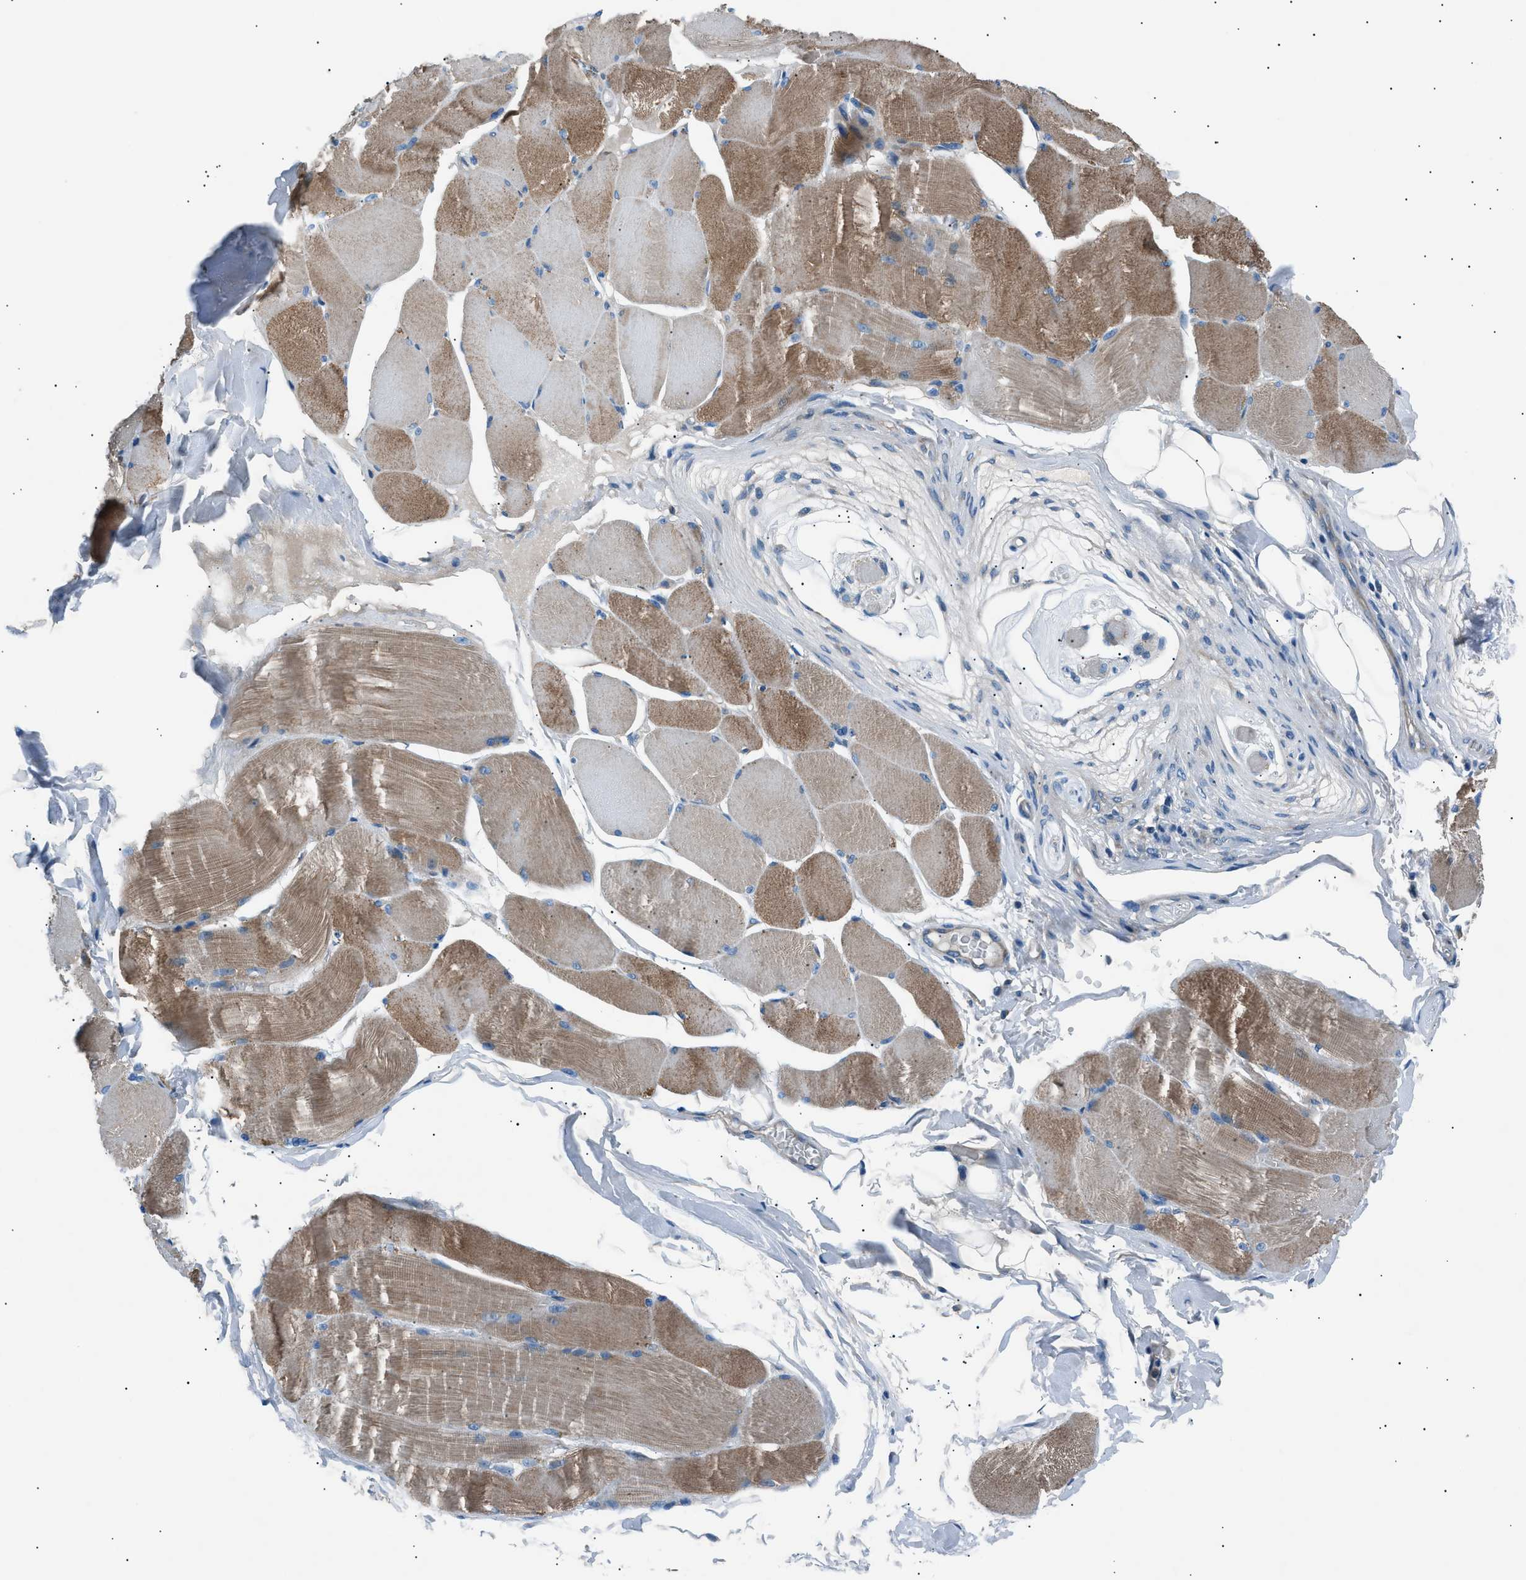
{"staining": {"intensity": "moderate", "quantity": ">75%", "location": "cytoplasmic/membranous"}, "tissue": "skeletal muscle", "cell_type": "Myocytes", "image_type": "normal", "snomed": [{"axis": "morphology", "description": "Normal tissue, NOS"}, {"axis": "topography", "description": "Skin"}, {"axis": "topography", "description": "Skeletal muscle"}], "caption": "This histopathology image shows immunohistochemistry (IHC) staining of unremarkable skeletal muscle, with medium moderate cytoplasmic/membranous expression in approximately >75% of myocytes.", "gene": "LRRC37B", "patient": {"sex": "male", "age": 83}}